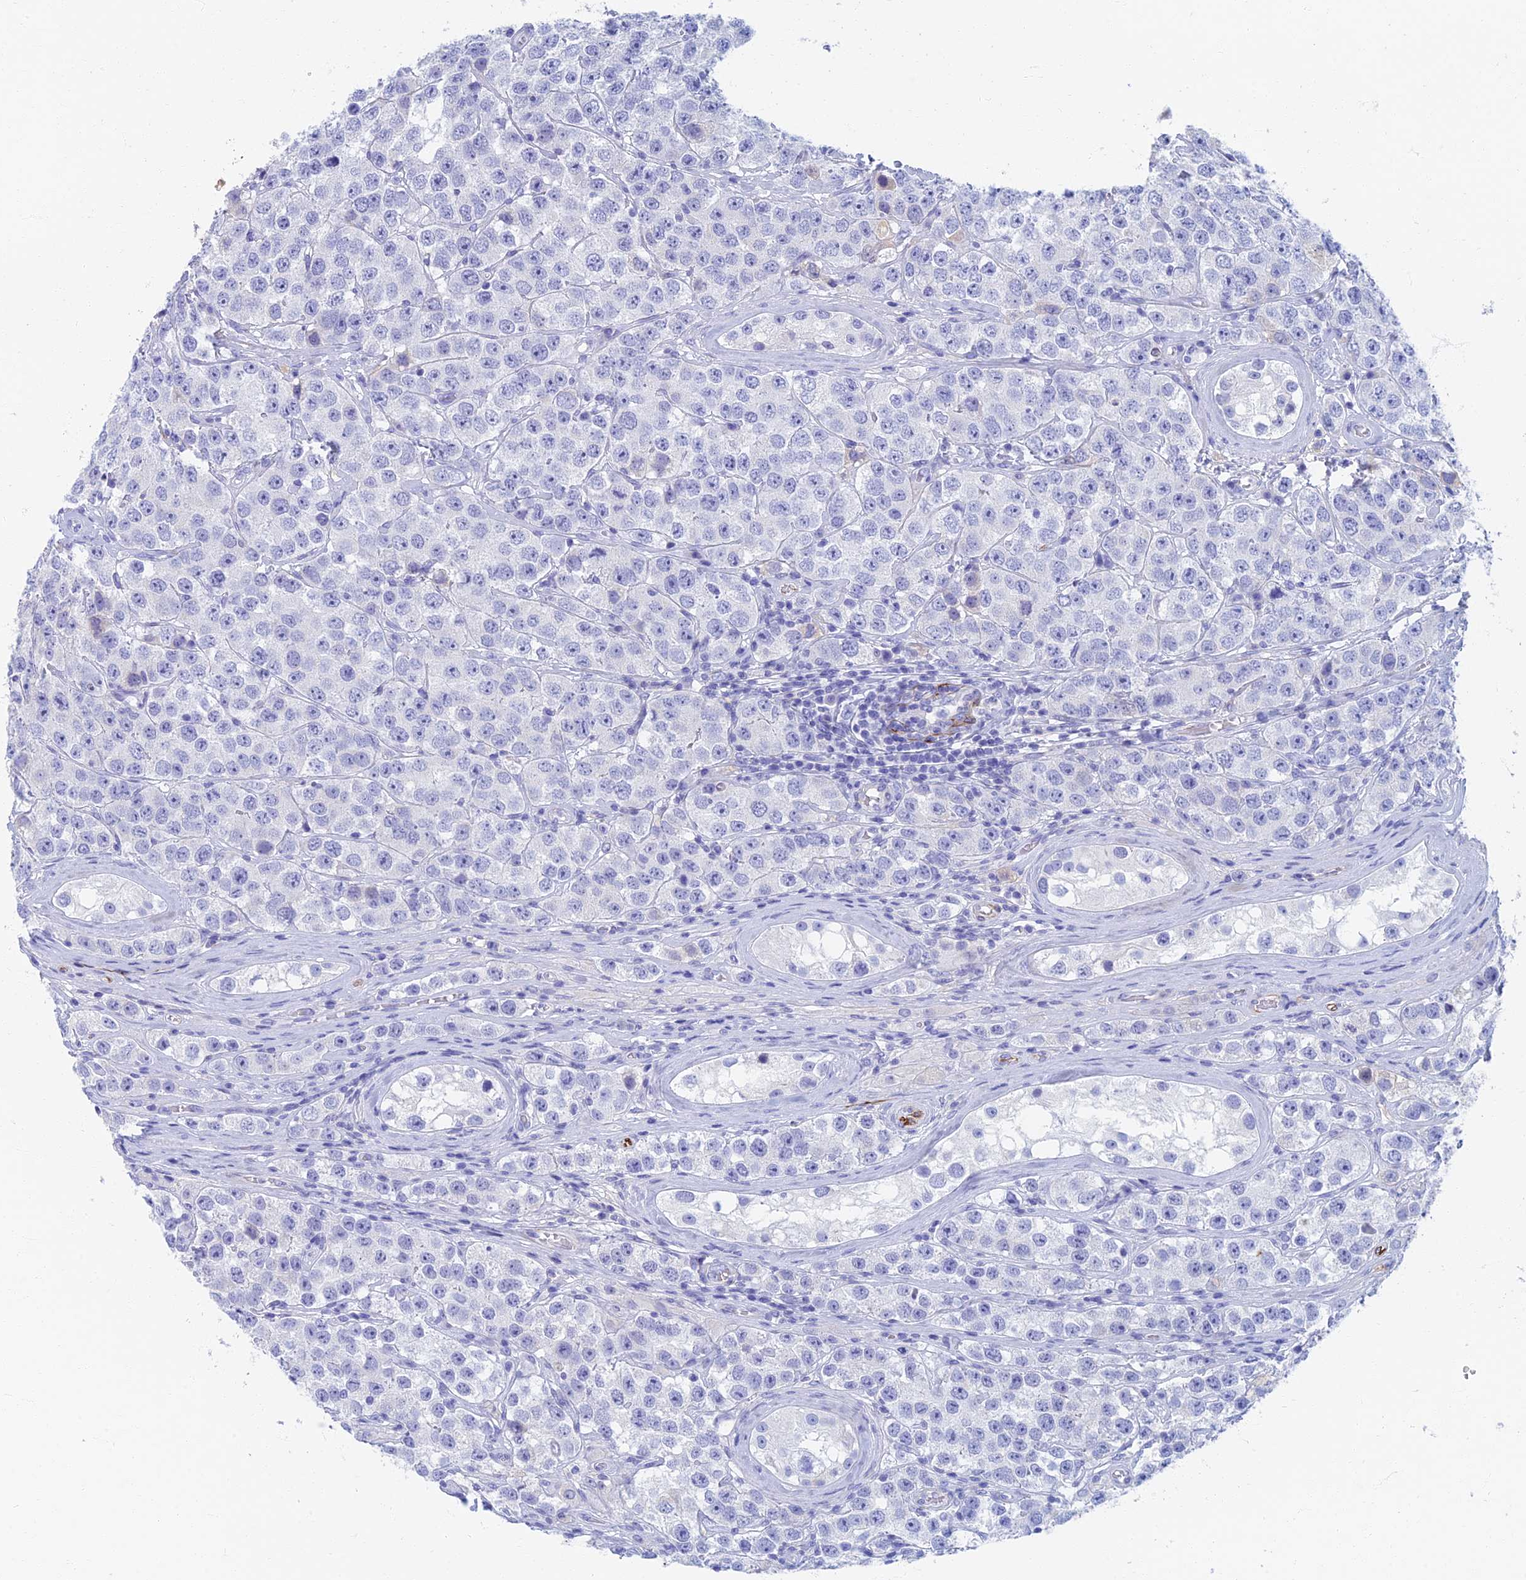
{"staining": {"intensity": "negative", "quantity": "none", "location": "none"}, "tissue": "testis cancer", "cell_type": "Tumor cells", "image_type": "cancer", "snomed": [{"axis": "morphology", "description": "Seminoma, NOS"}, {"axis": "topography", "description": "Testis"}], "caption": "Testis seminoma stained for a protein using IHC exhibits no staining tumor cells.", "gene": "ETFRF1", "patient": {"sex": "male", "age": 28}}